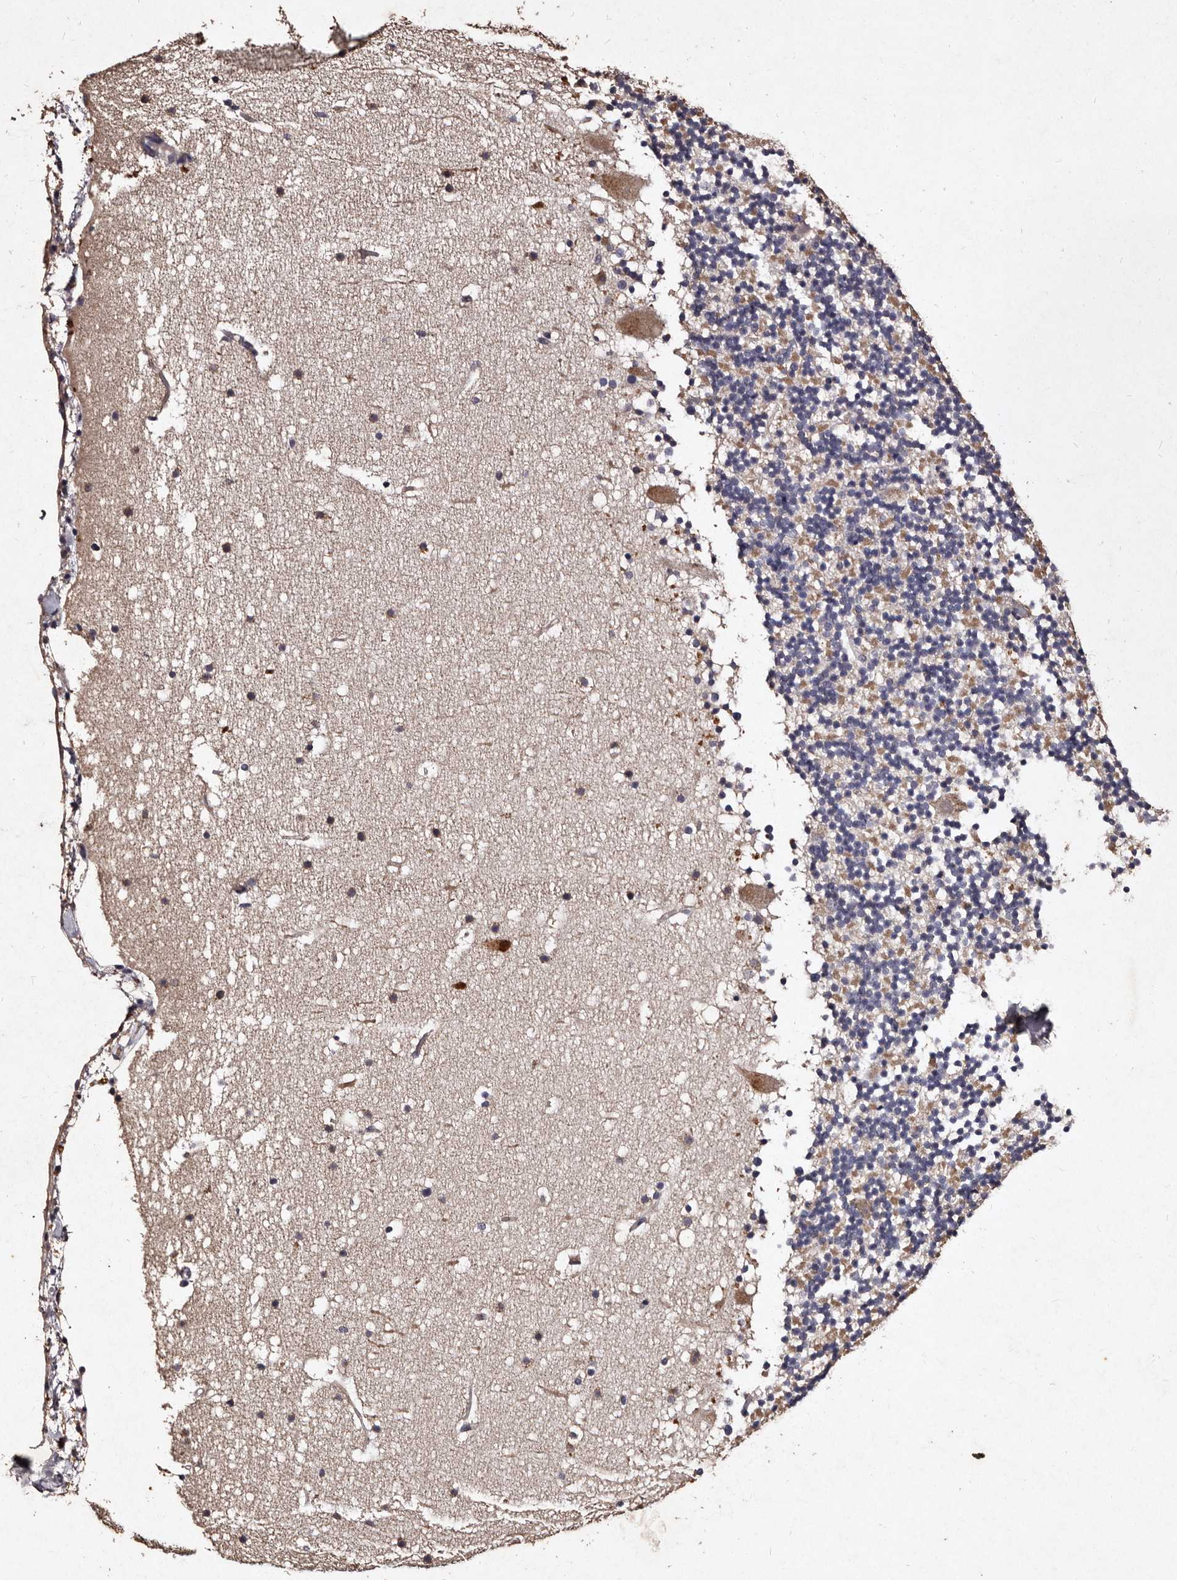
{"staining": {"intensity": "negative", "quantity": "none", "location": "none"}, "tissue": "cerebellum", "cell_type": "Cells in granular layer", "image_type": "normal", "snomed": [{"axis": "morphology", "description": "Normal tissue, NOS"}, {"axis": "topography", "description": "Cerebellum"}], "caption": "This image is of normal cerebellum stained with immunohistochemistry (IHC) to label a protein in brown with the nuclei are counter-stained blue. There is no expression in cells in granular layer.", "gene": "TFB1M", "patient": {"sex": "male", "age": 57}}